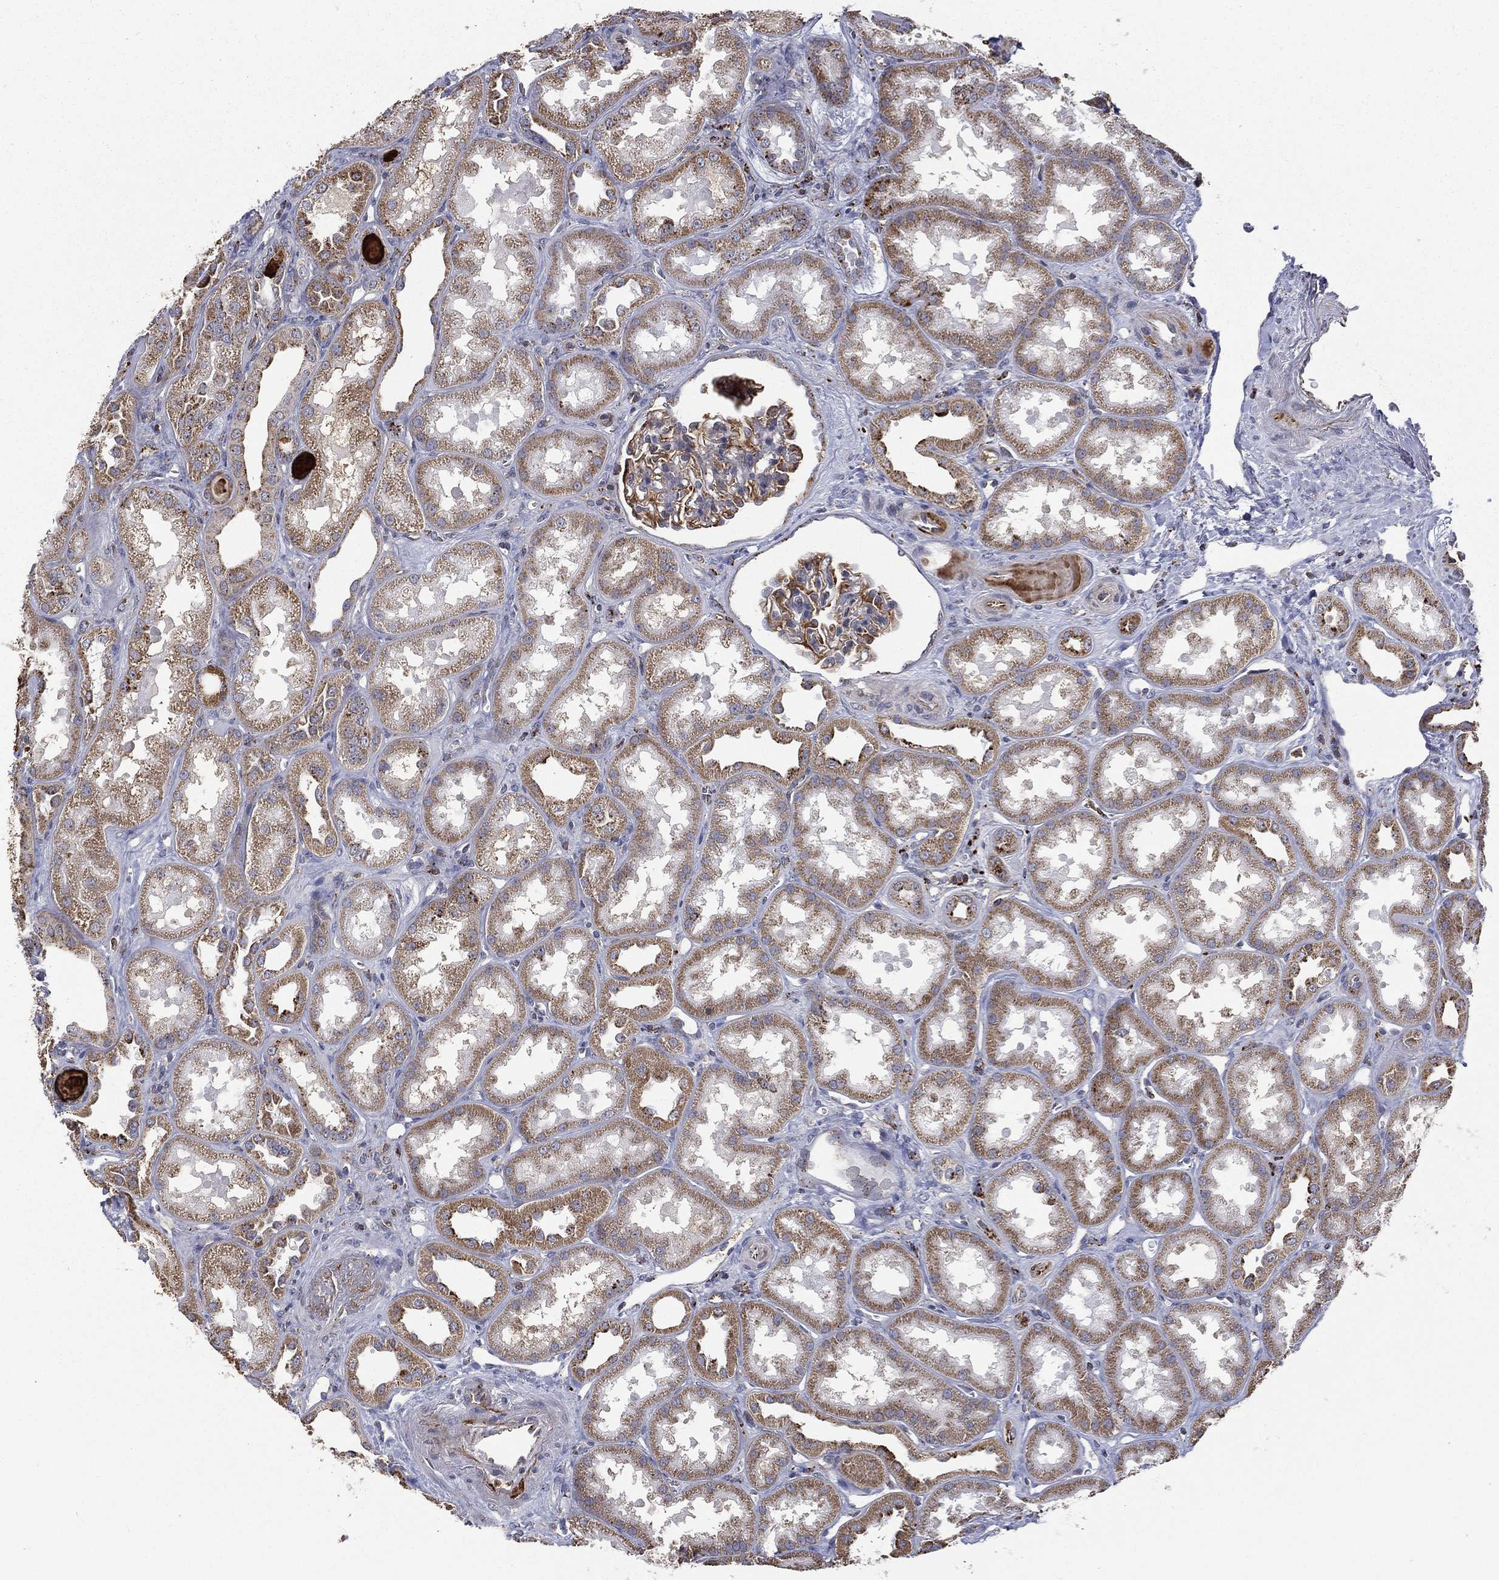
{"staining": {"intensity": "strong", "quantity": "25%-75%", "location": "cytoplasmic/membranous"}, "tissue": "kidney", "cell_type": "Cells in glomeruli", "image_type": "normal", "snomed": [{"axis": "morphology", "description": "Normal tissue, NOS"}, {"axis": "topography", "description": "Kidney"}], "caption": "This is a histology image of IHC staining of normal kidney, which shows strong staining in the cytoplasmic/membranous of cells in glomeruli.", "gene": "RIN3", "patient": {"sex": "male", "age": 61}}